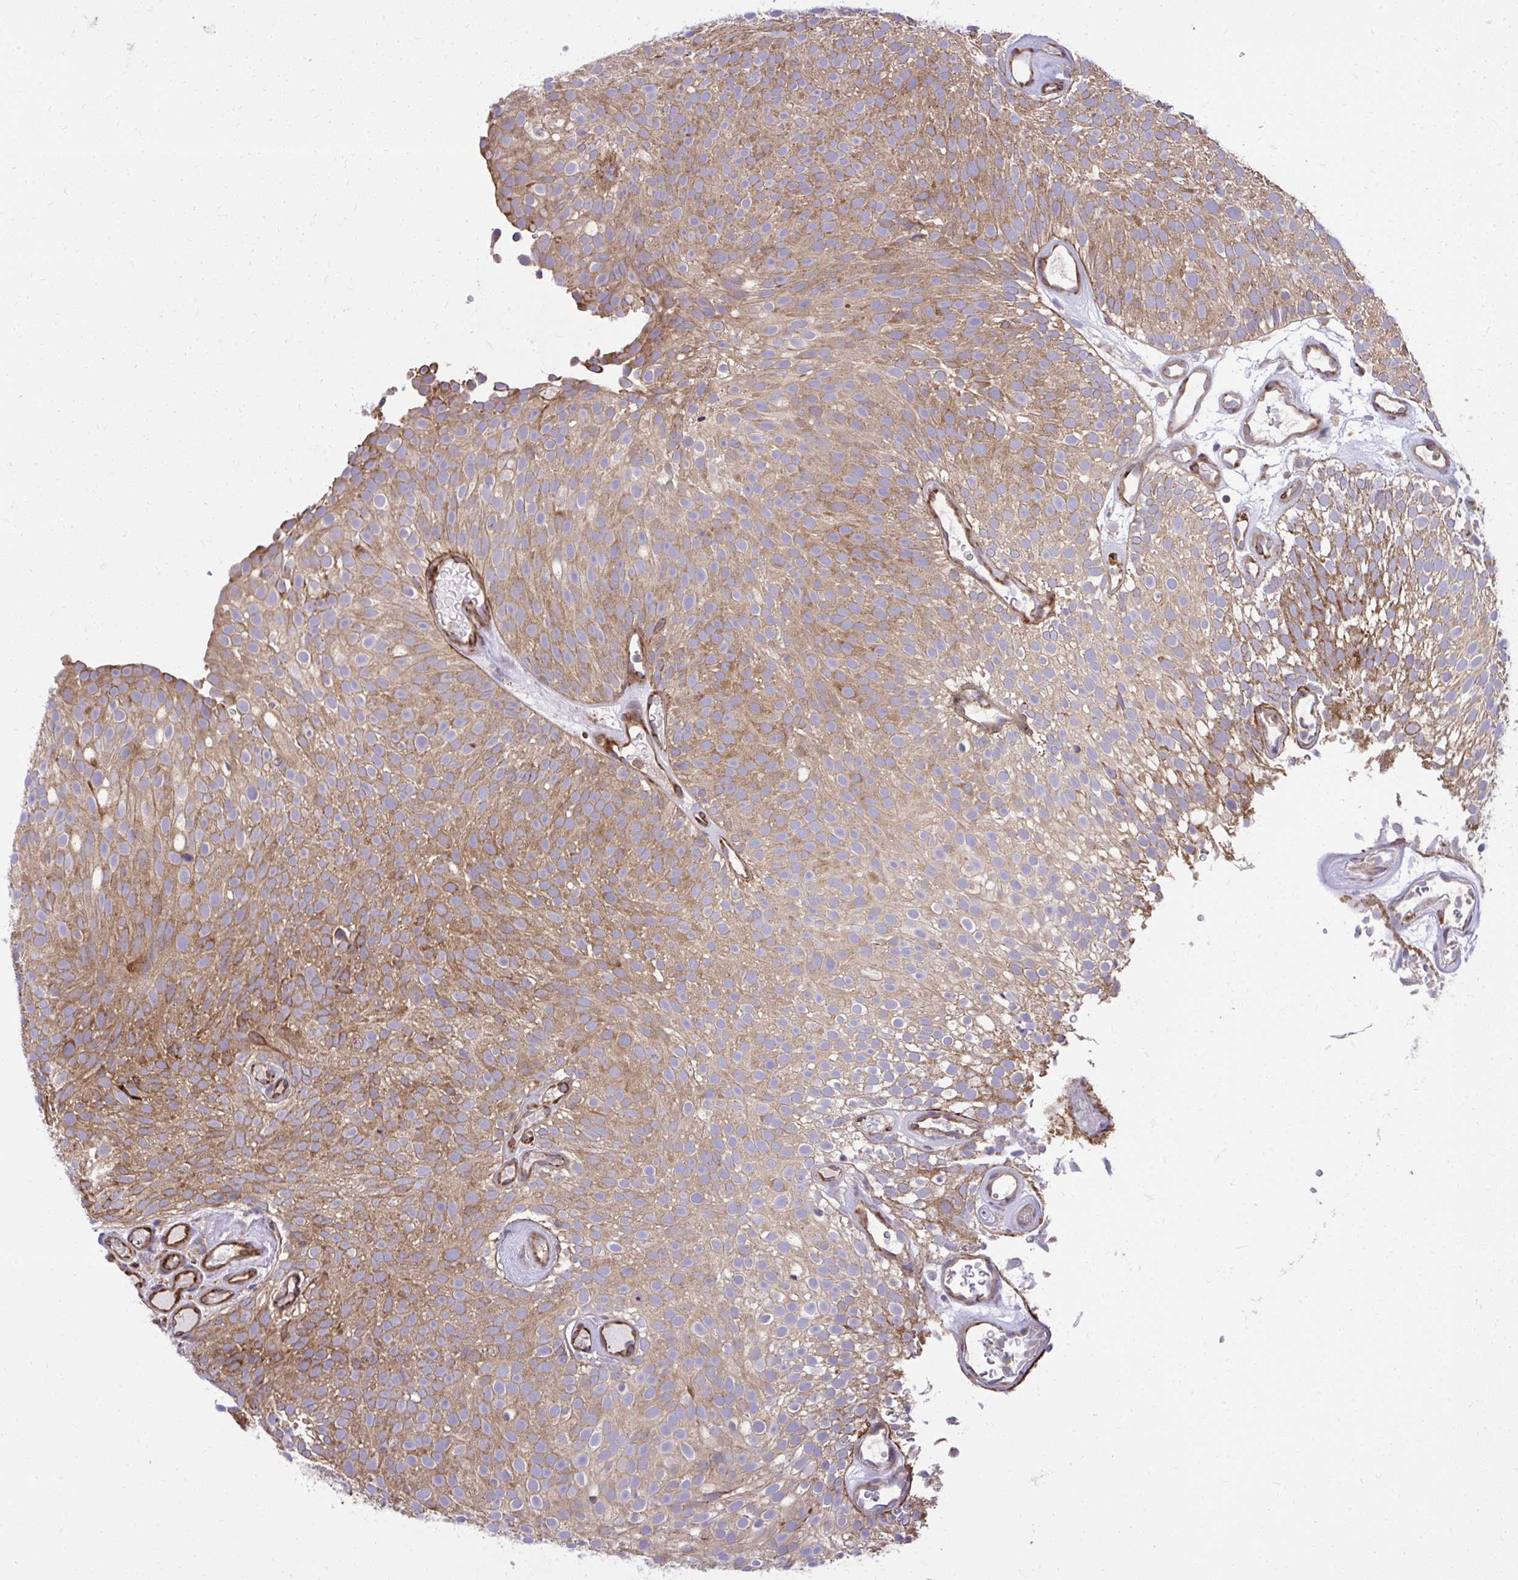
{"staining": {"intensity": "moderate", "quantity": ">75%", "location": "cytoplasmic/membranous"}, "tissue": "urothelial cancer", "cell_type": "Tumor cells", "image_type": "cancer", "snomed": [{"axis": "morphology", "description": "Urothelial carcinoma, Low grade"}, {"axis": "topography", "description": "Urinary bladder"}], "caption": "IHC photomicrograph of human urothelial cancer stained for a protein (brown), which shows medium levels of moderate cytoplasmic/membranous expression in approximately >75% of tumor cells.", "gene": "NMNAT3", "patient": {"sex": "male", "age": 78}}